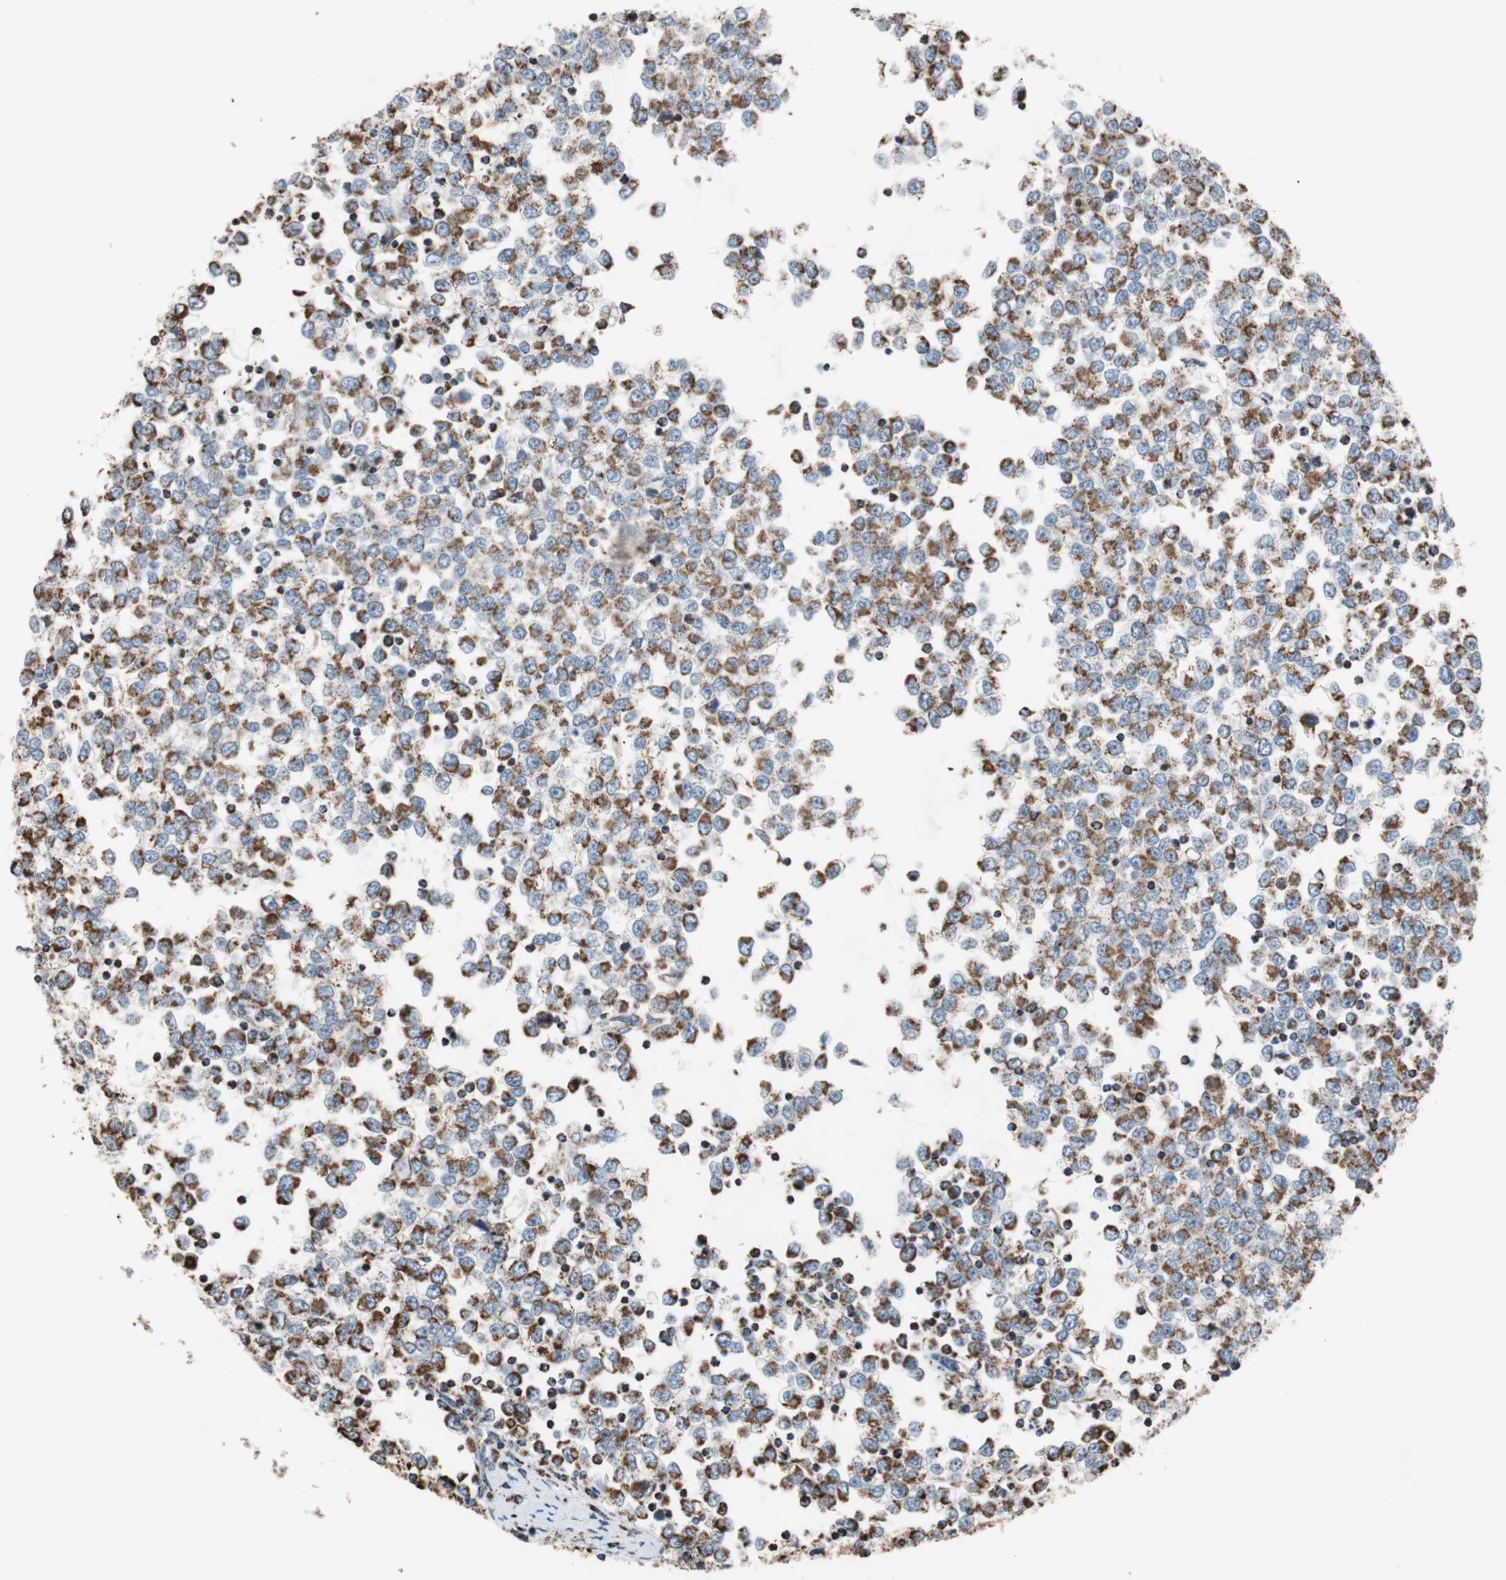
{"staining": {"intensity": "strong", "quantity": ">75%", "location": "cytoplasmic/membranous"}, "tissue": "testis cancer", "cell_type": "Tumor cells", "image_type": "cancer", "snomed": [{"axis": "morphology", "description": "Seminoma, NOS"}, {"axis": "topography", "description": "Testis"}], "caption": "This histopathology image displays testis cancer stained with immunohistochemistry to label a protein in brown. The cytoplasmic/membranous of tumor cells show strong positivity for the protein. Nuclei are counter-stained blue.", "gene": "PCSK4", "patient": {"sex": "male", "age": 65}}